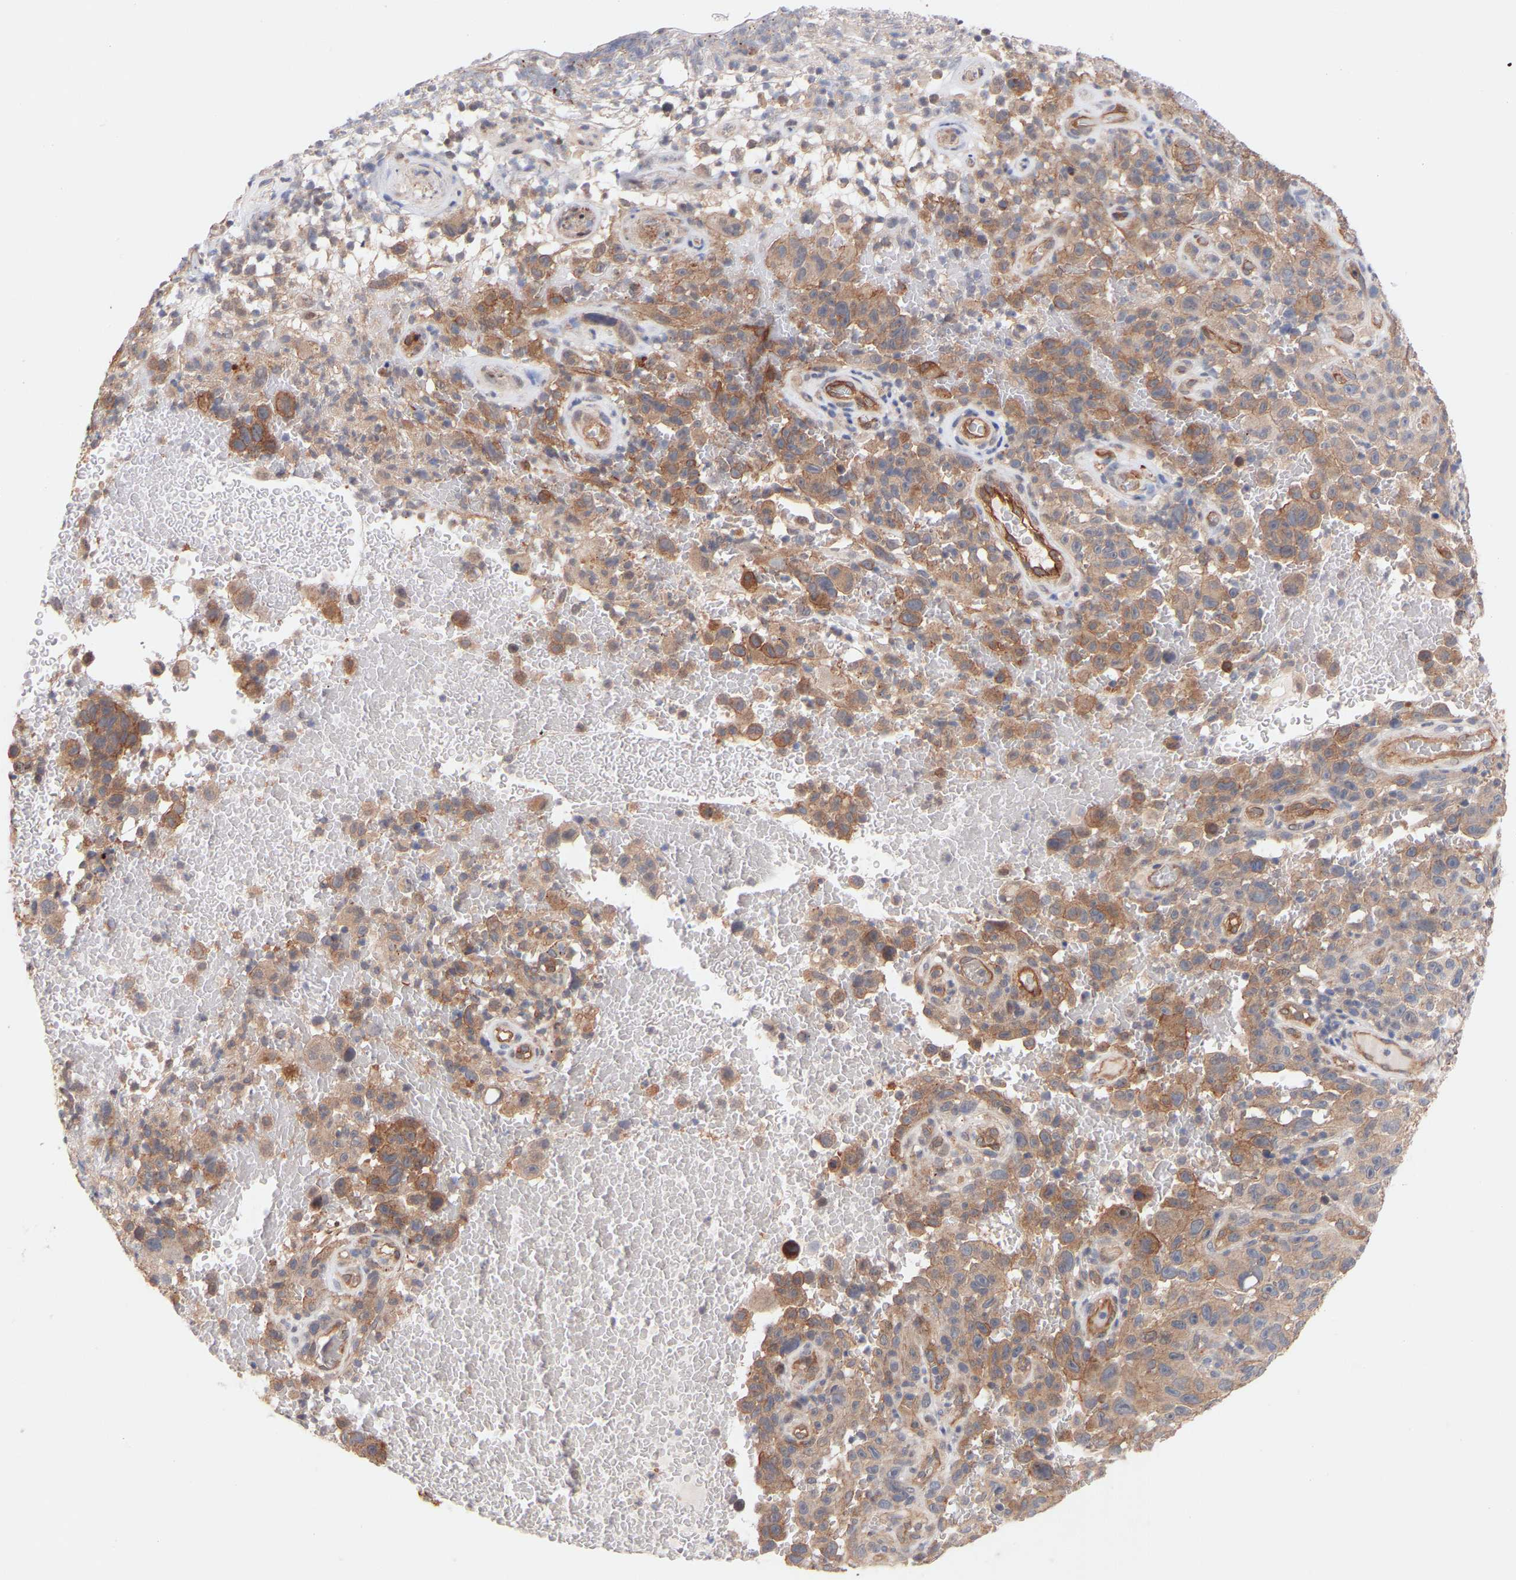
{"staining": {"intensity": "moderate", "quantity": ">75%", "location": "cytoplasmic/membranous"}, "tissue": "melanoma", "cell_type": "Tumor cells", "image_type": "cancer", "snomed": [{"axis": "morphology", "description": "Malignant melanoma, NOS"}, {"axis": "topography", "description": "Skin"}], "caption": "This image displays immunohistochemistry staining of melanoma, with medium moderate cytoplasmic/membranous staining in approximately >75% of tumor cells.", "gene": "PDLIM5", "patient": {"sex": "female", "age": 82}}